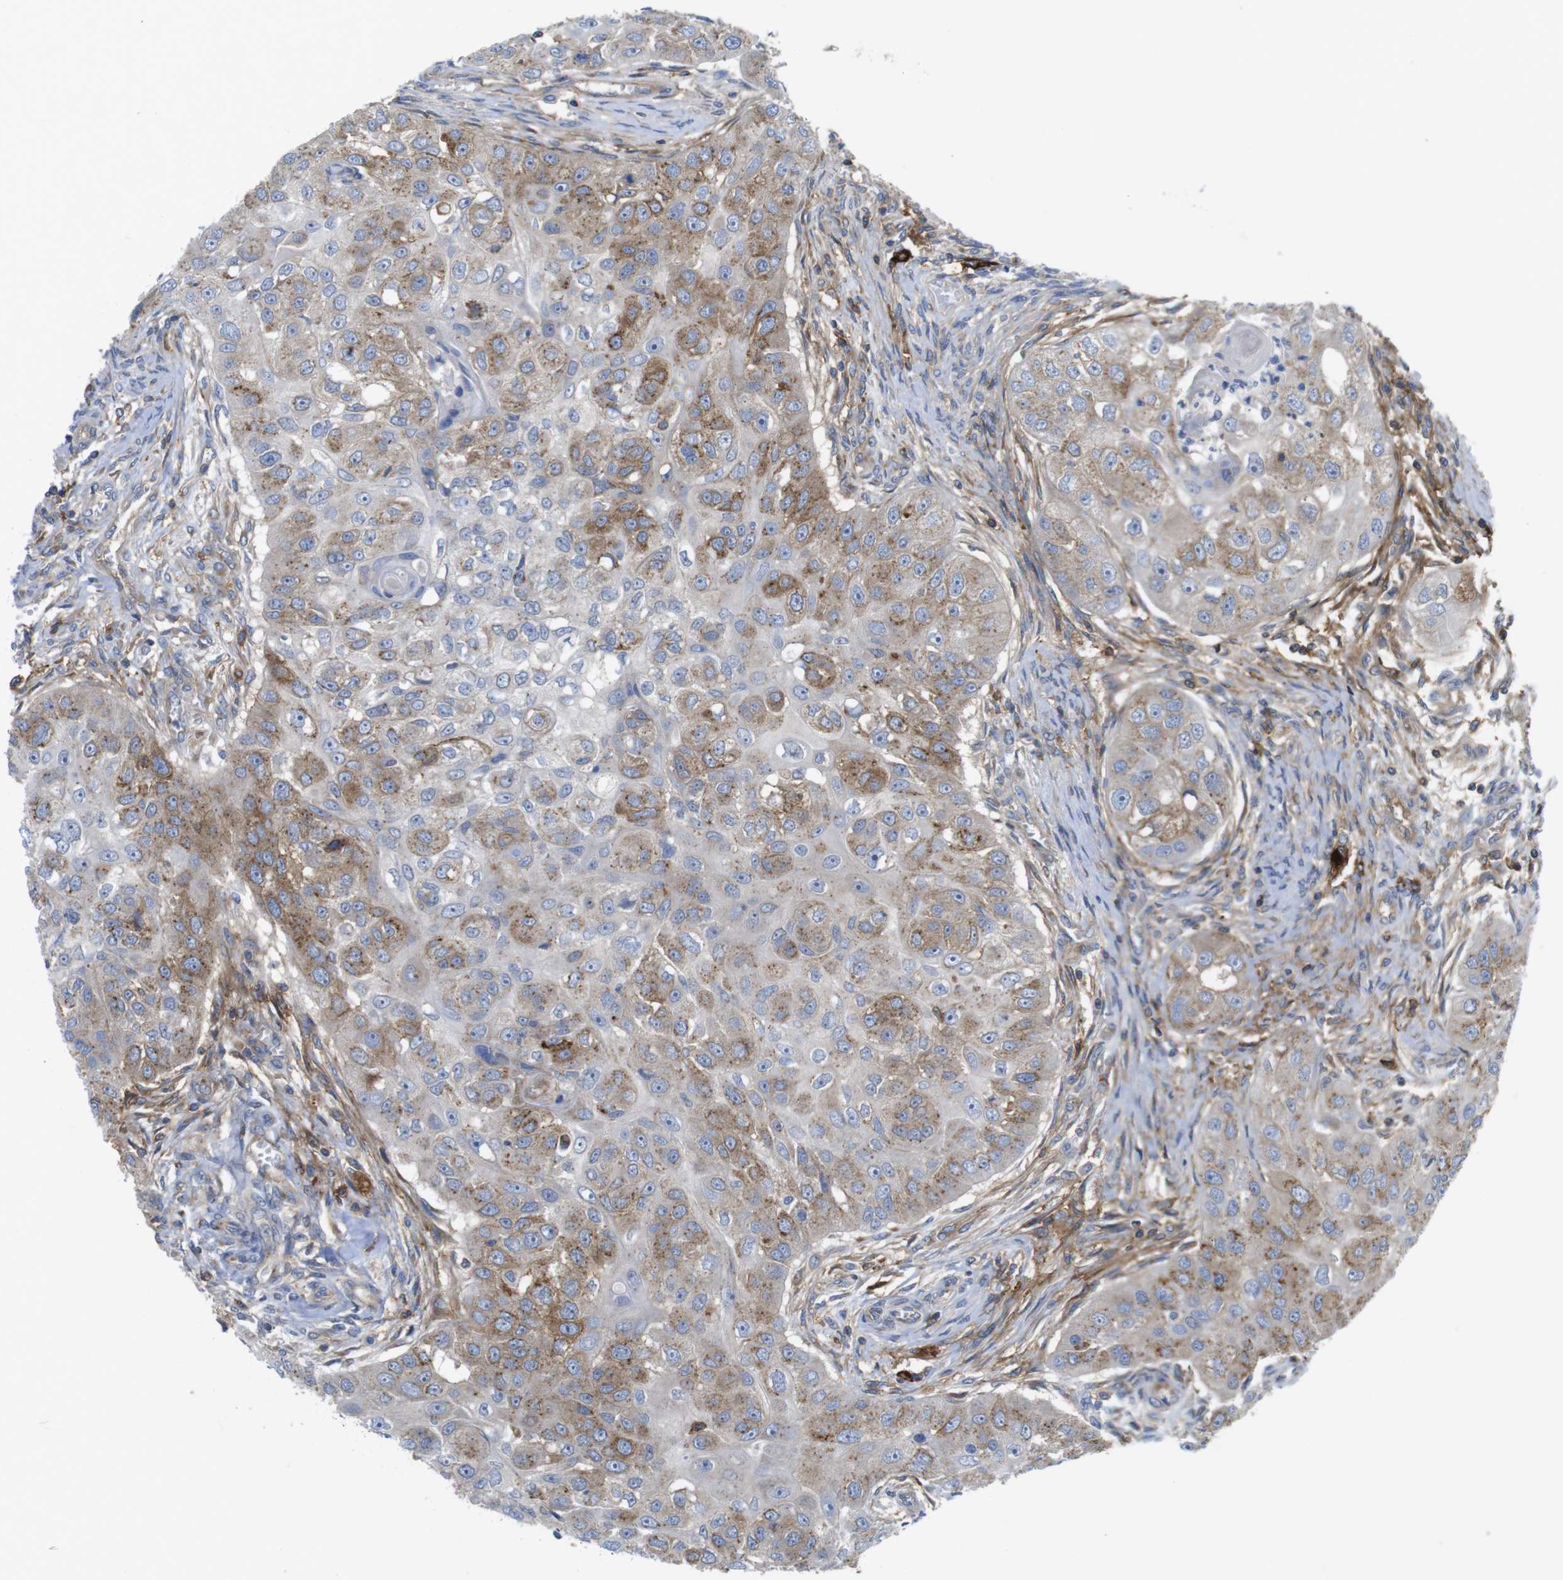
{"staining": {"intensity": "moderate", "quantity": "25%-75%", "location": "cytoplasmic/membranous"}, "tissue": "head and neck cancer", "cell_type": "Tumor cells", "image_type": "cancer", "snomed": [{"axis": "morphology", "description": "Normal tissue, NOS"}, {"axis": "morphology", "description": "Squamous cell carcinoma, NOS"}, {"axis": "topography", "description": "Skeletal muscle"}, {"axis": "topography", "description": "Head-Neck"}], "caption": "This photomicrograph shows IHC staining of human head and neck squamous cell carcinoma, with medium moderate cytoplasmic/membranous positivity in about 25%-75% of tumor cells.", "gene": "CCR6", "patient": {"sex": "male", "age": 51}}